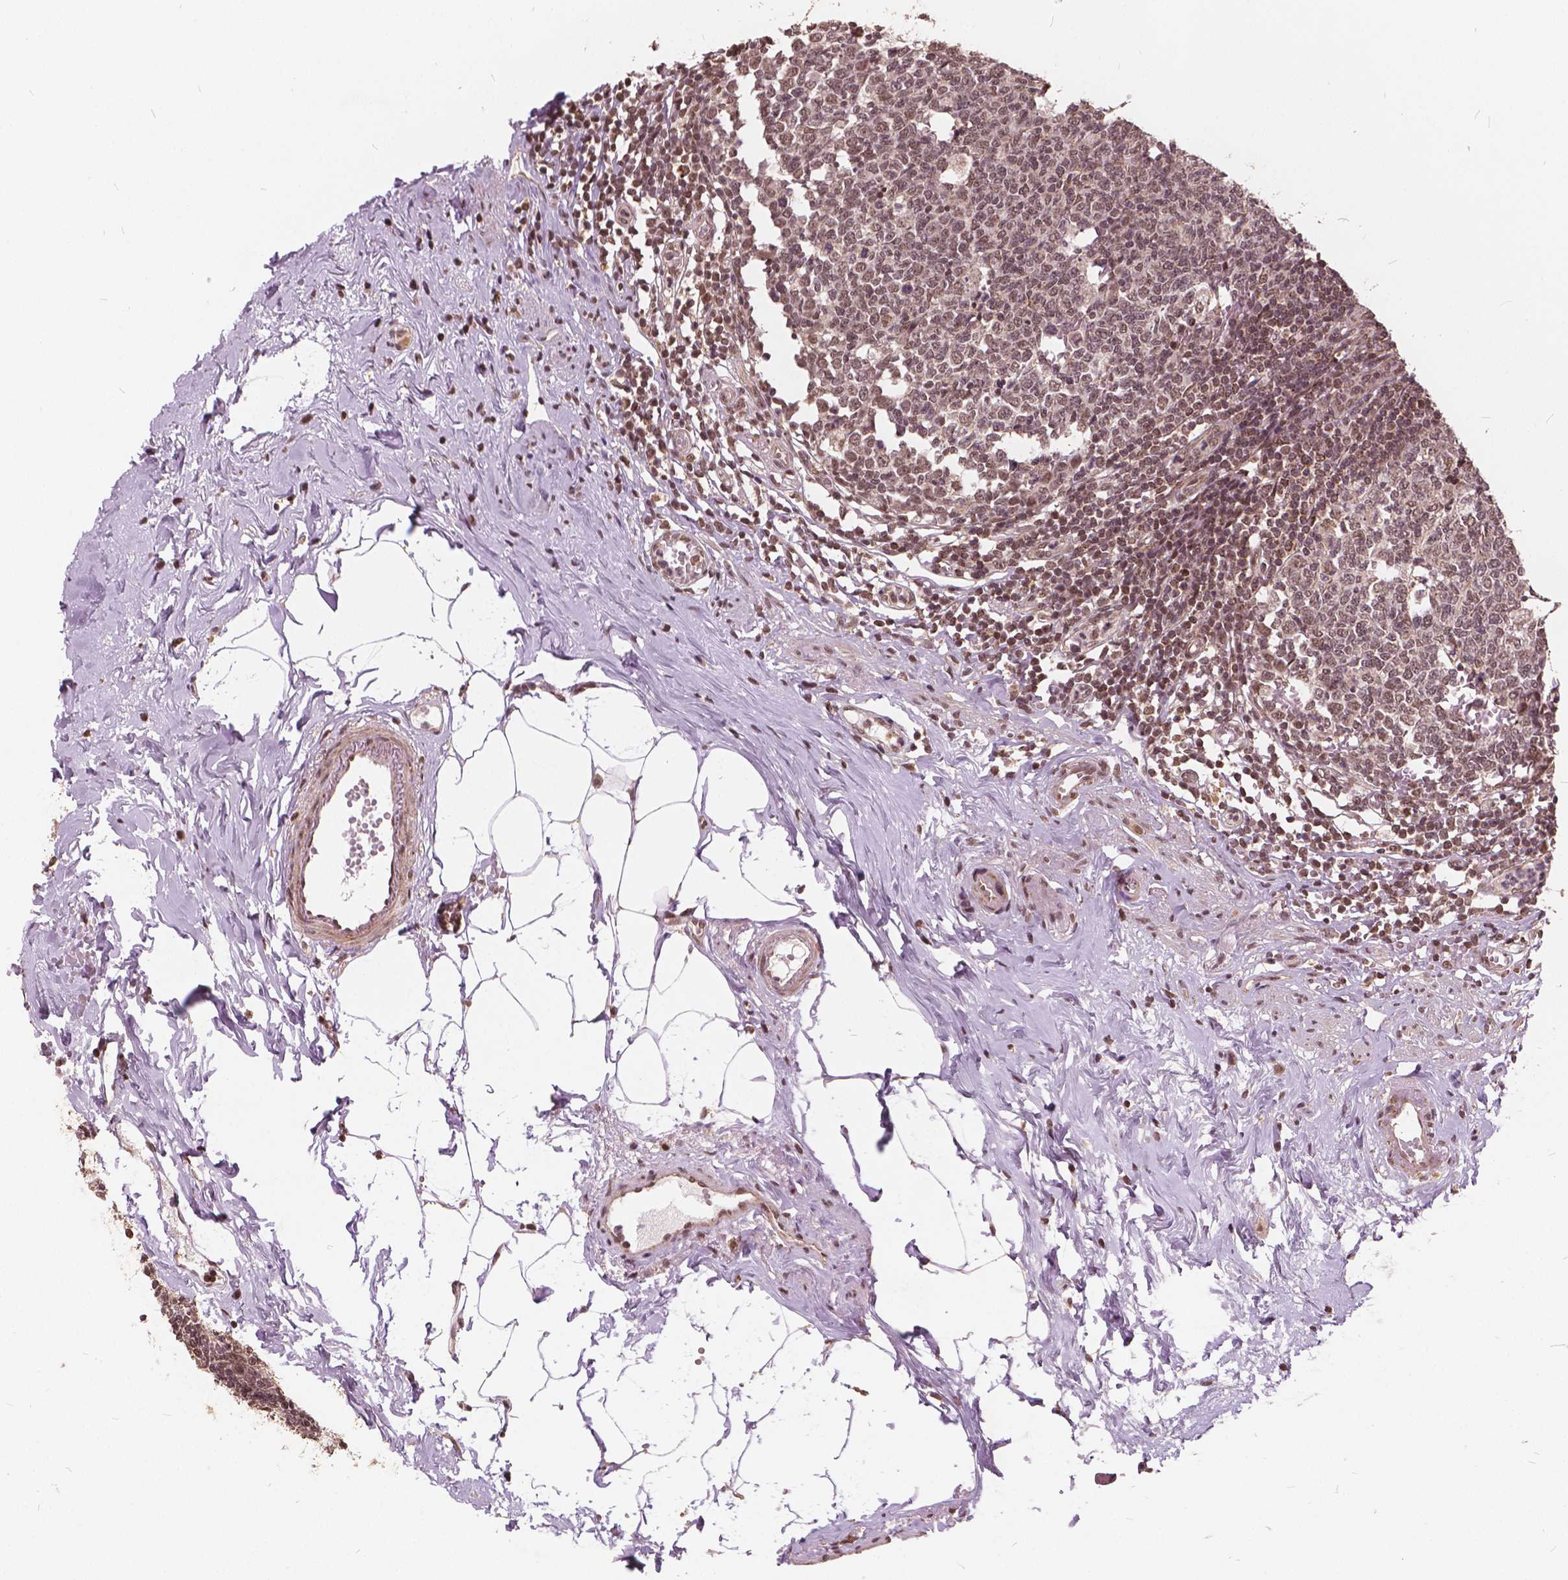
{"staining": {"intensity": "moderate", "quantity": ">75%", "location": "cytoplasmic/membranous,nuclear"}, "tissue": "appendix", "cell_type": "Glandular cells", "image_type": "normal", "snomed": [{"axis": "morphology", "description": "Normal tissue, NOS"}, {"axis": "morphology", "description": "Carcinoma, endometroid"}, {"axis": "topography", "description": "Appendix"}, {"axis": "topography", "description": "Colon"}], "caption": "A brown stain highlights moderate cytoplasmic/membranous,nuclear positivity of a protein in glandular cells of benign human appendix.", "gene": "GPS2", "patient": {"sex": "female", "age": 60}}